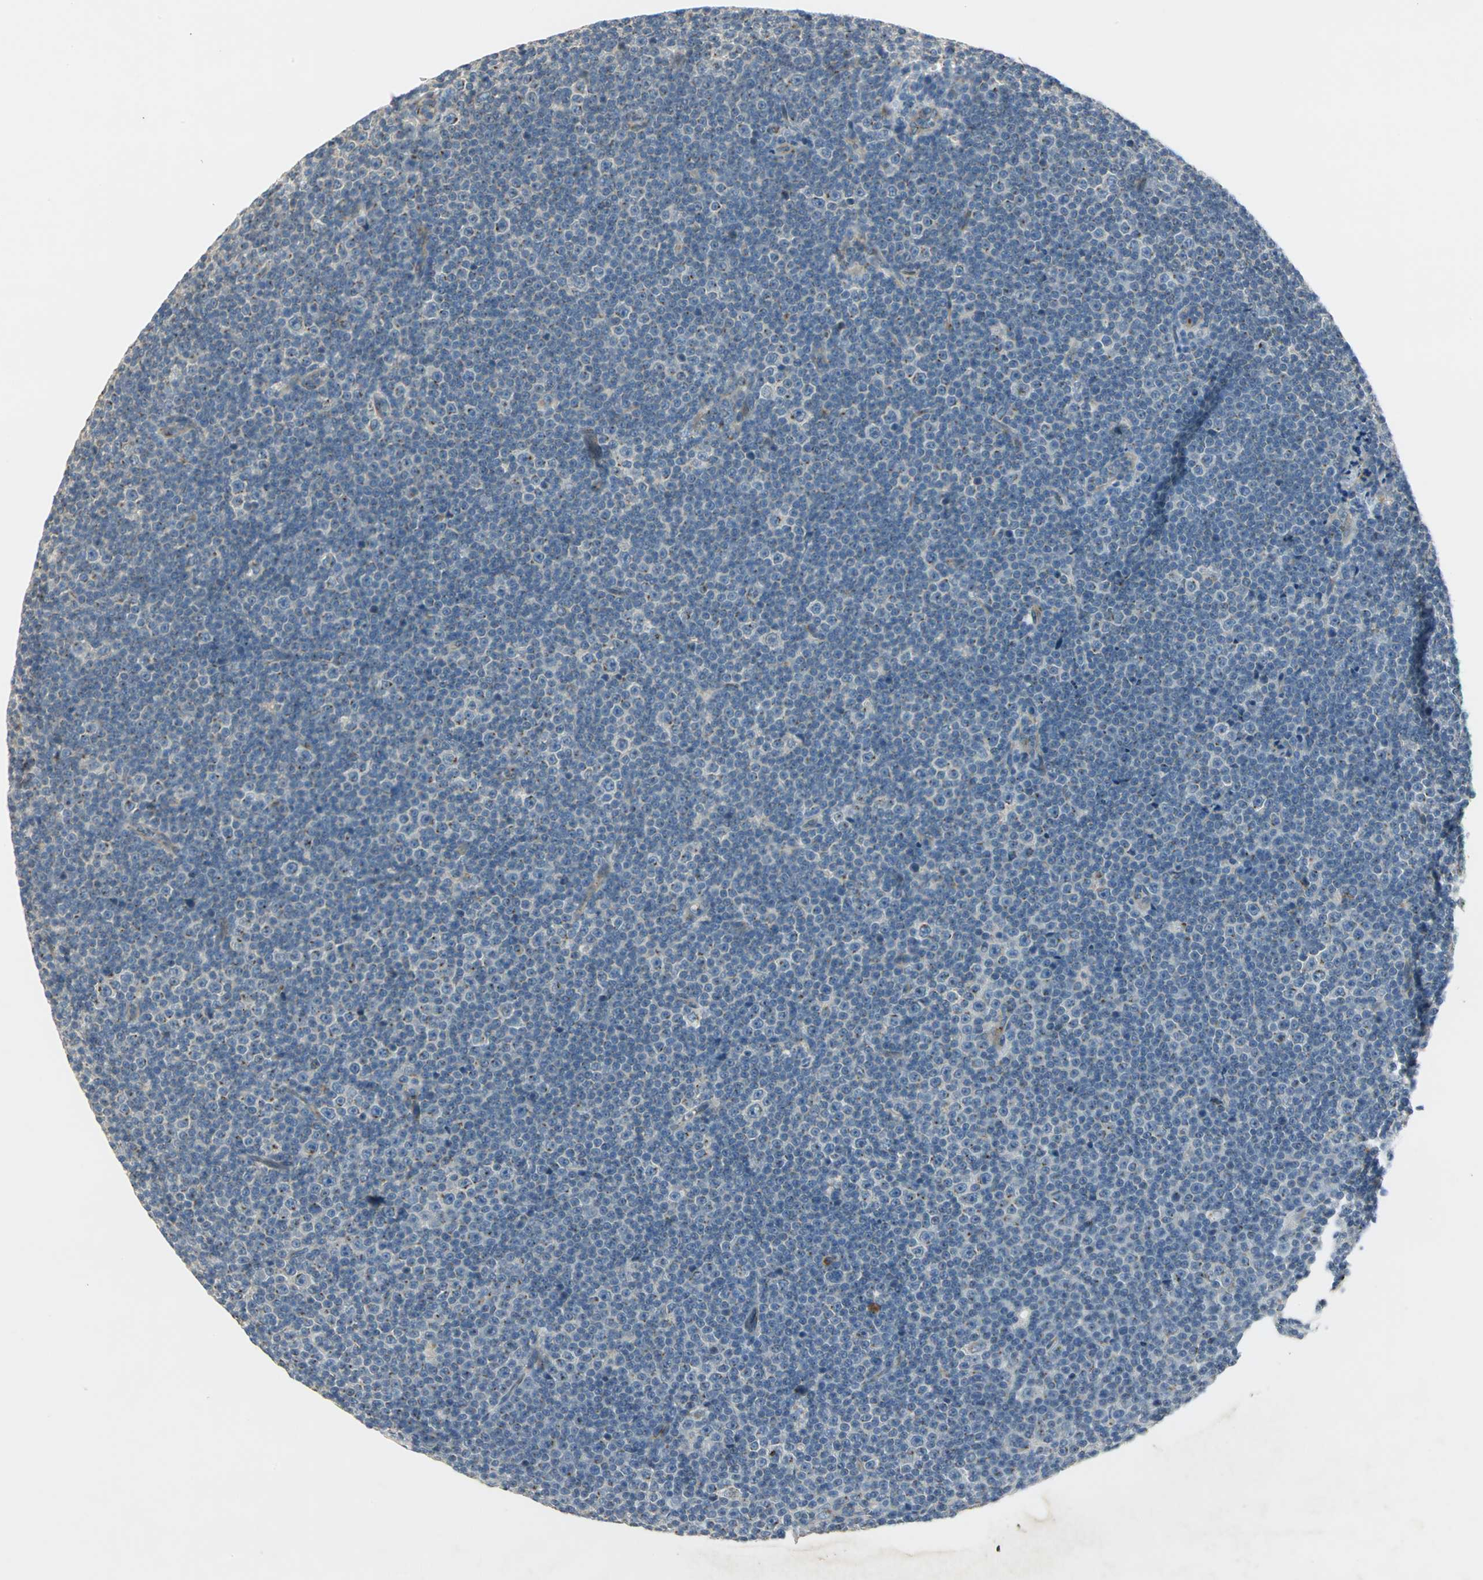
{"staining": {"intensity": "weak", "quantity": "<25%", "location": "cytoplasmic/membranous"}, "tissue": "lymphoma", "cell_type": "Tumor cells", "image_type": "cancer", "snomed": [{"axis": "morphology", "description": "Malignant lymphoma, non-Hodgkin's type, Low grade"}, {"axis": "topography", "description": "Lymph node"}], "caption": "A high-resolution photomicrograph shows immunohistochemistry staining of lymphoma, which shows no significant expression in tumor cells. The staining was performed using DAB to visualize the protein expression in brown, while the nuclei were stained in blue with hematoxylin (Magnification: 20x).", "gene": "TM9SF2", "patient": {"sex": "female", "age": 67}}